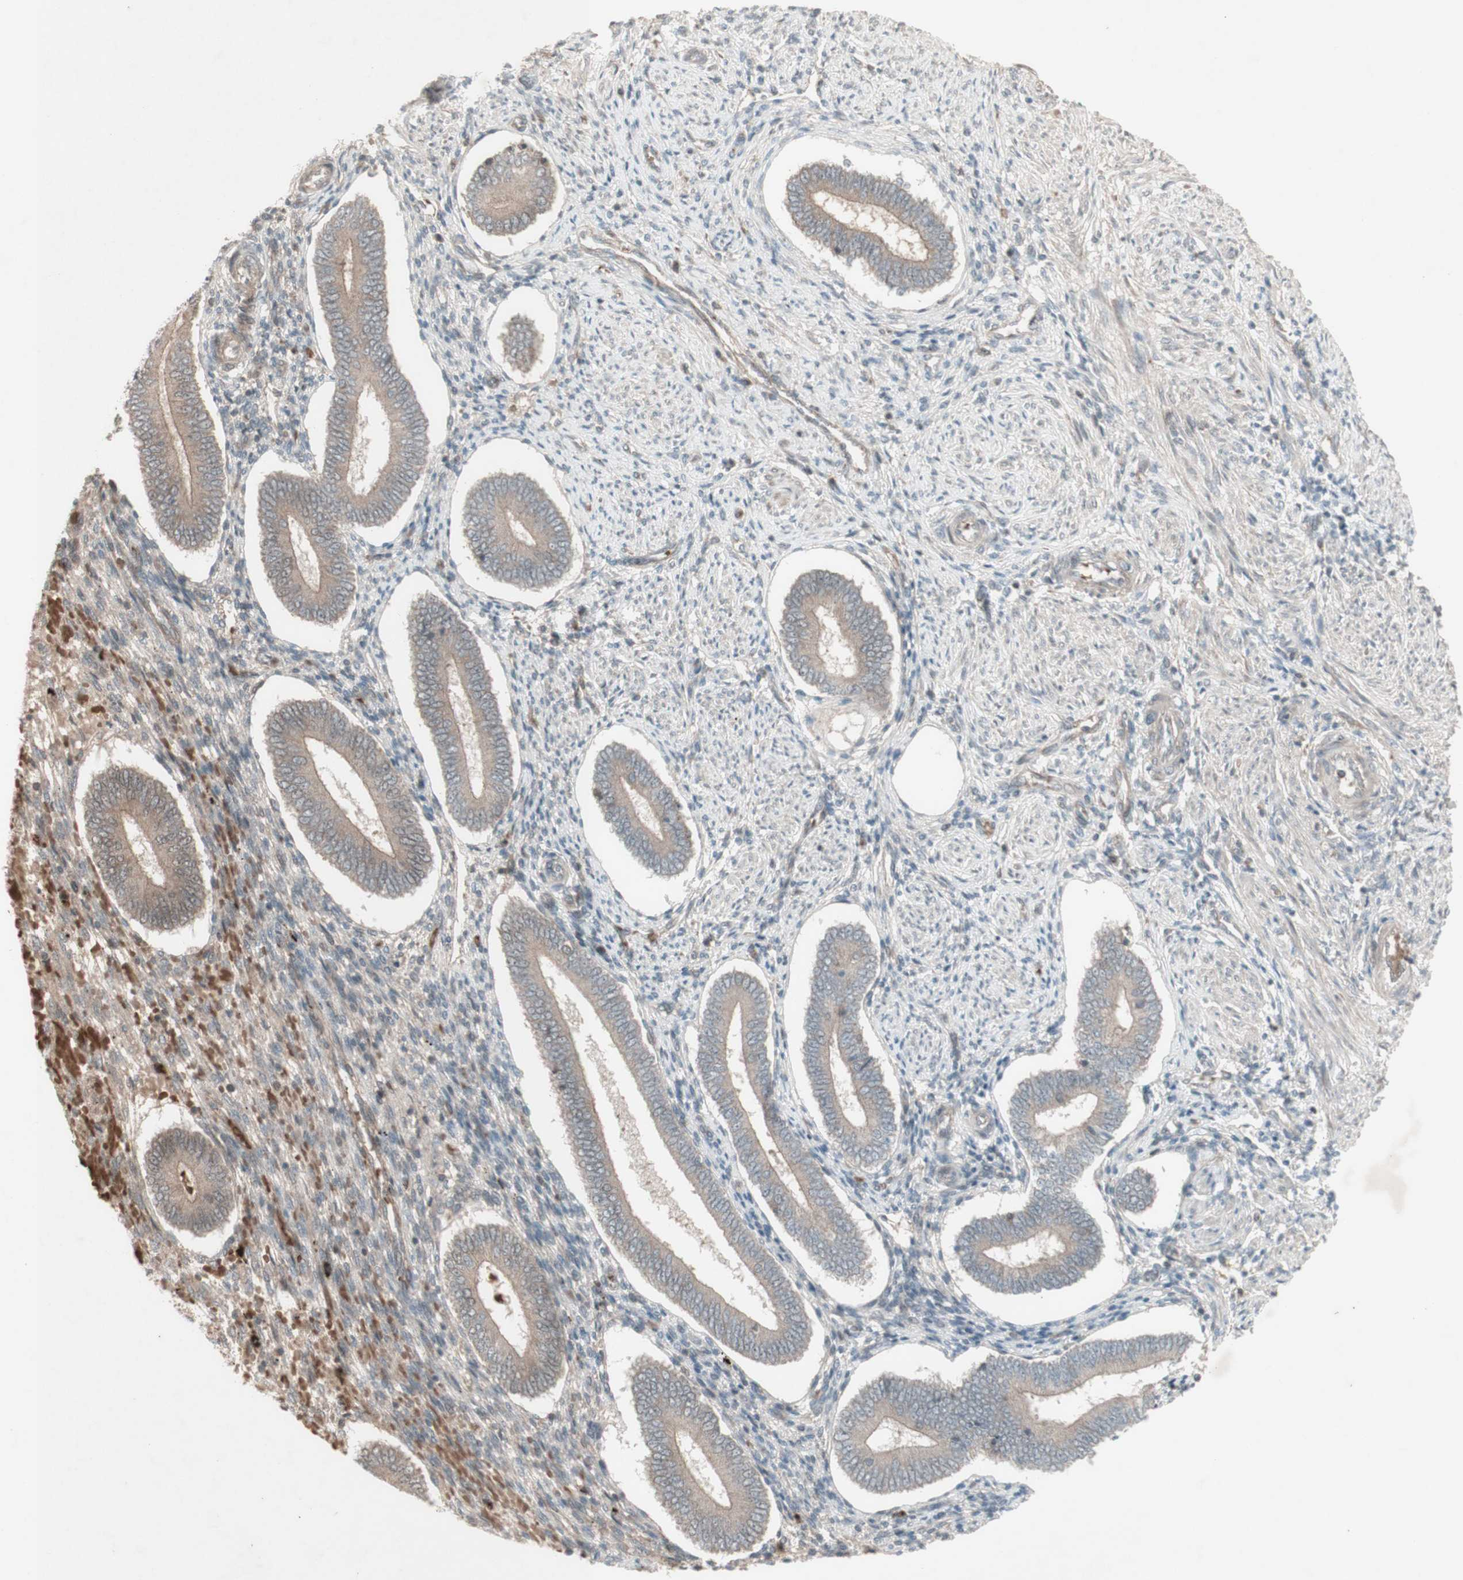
{"staining": {"intensity": "negative", "quantity": "none", "location": "none"}, "tissue": "endometrium", "cell_type": "Cells in endometrial stroma", "image_type": "normal", "snomed": [{"axis": "morphology", "description": "Normal tissue, NOS"}, {"axis": "topography", "description": "Endometrium"}], "caption": "This micrograph is of benign endometrium stained with immunohistochemistry to label a protein in brown with the nuclei are counter-stained blue. There is no expression in cells in endometrial stroma. Nuclei are stained in blue.", "gene": "MSH6", "patient": {"sex": "female", "age": 42}}